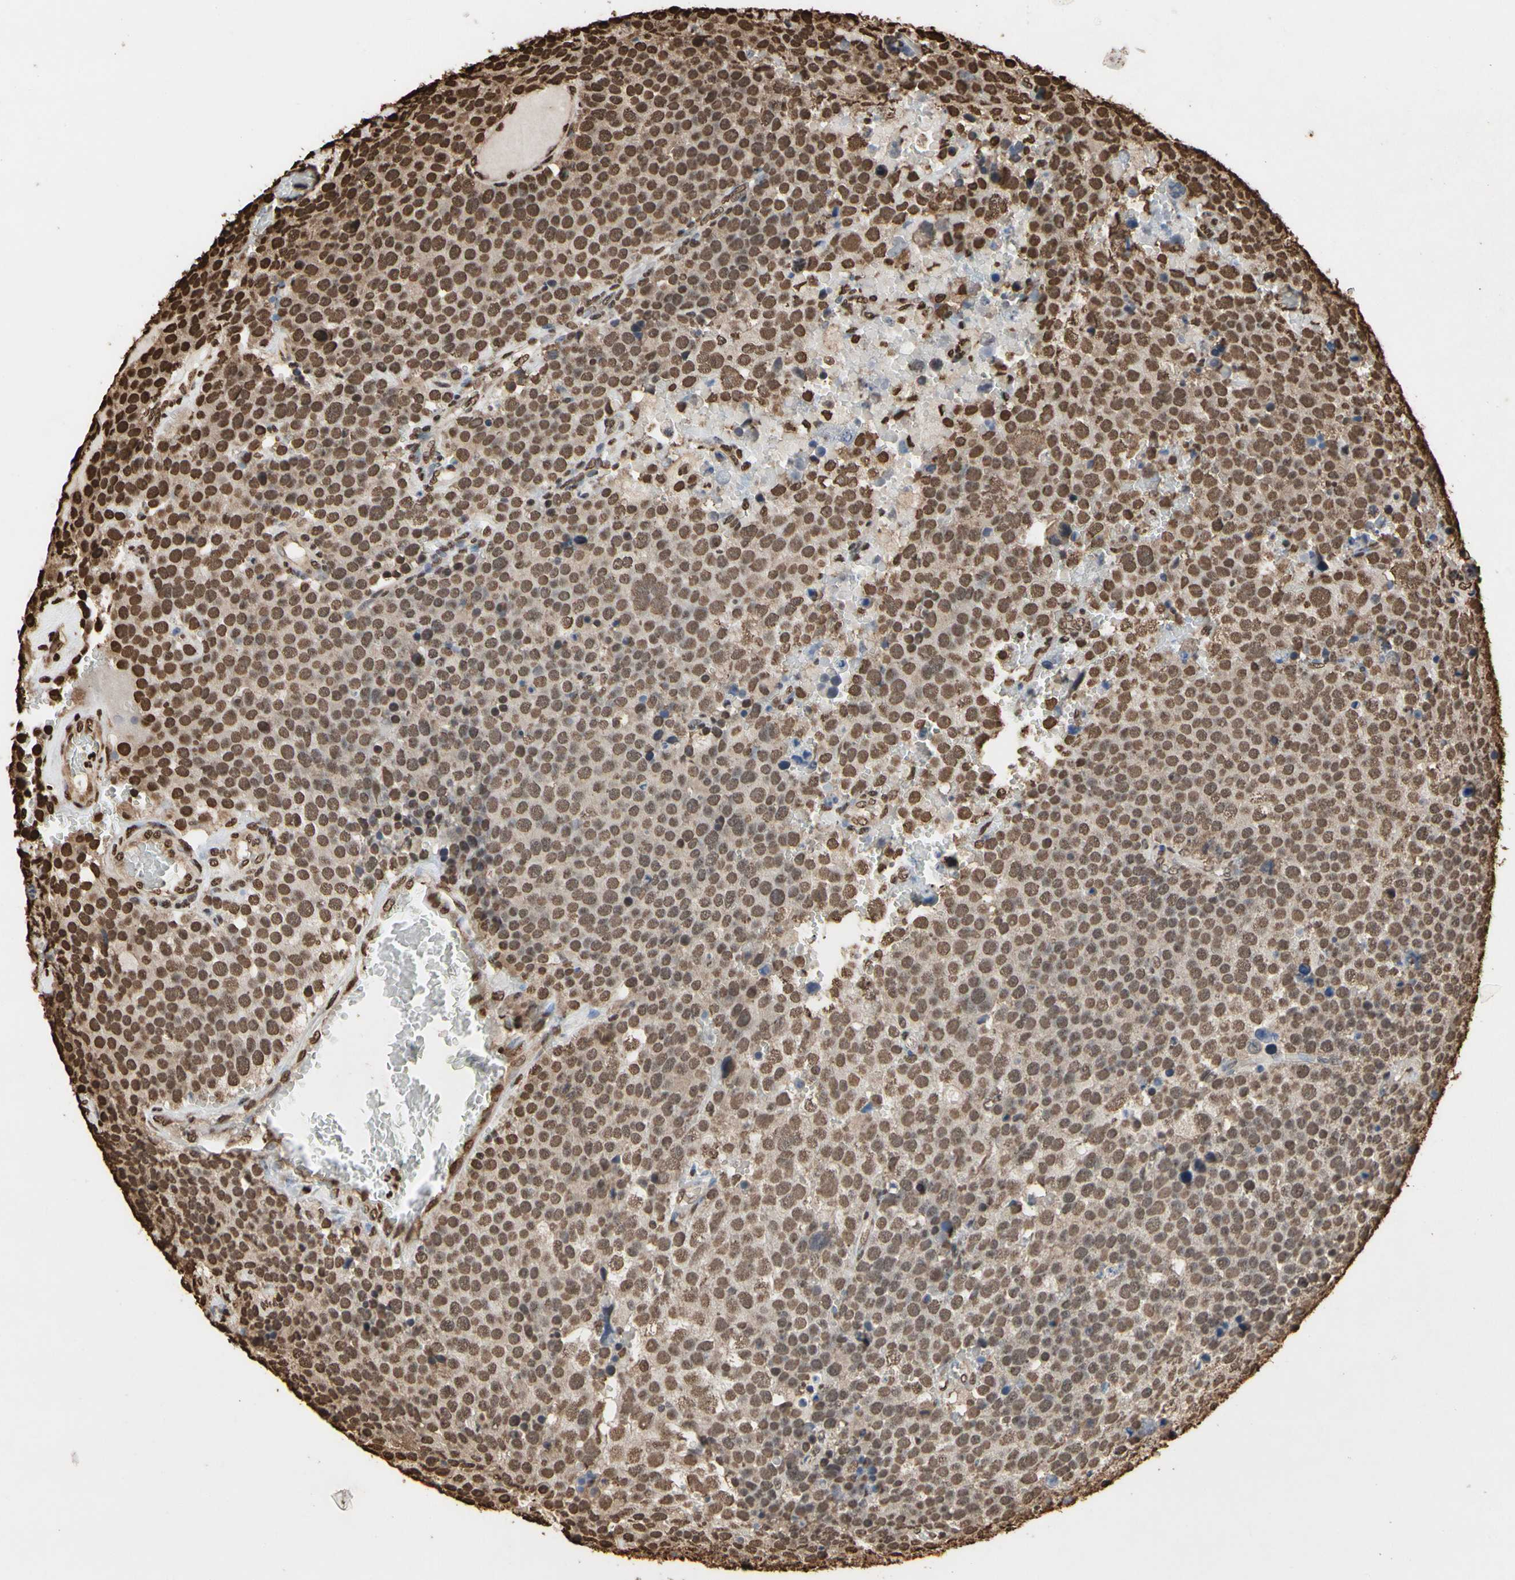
{"staining": {"intensity": "moderate", "quantity": ">75%", "location": "cytoplasmic/membranous,nuclear"}, "tissue": "testis cancer", "cell_type": "Tumor cells", "image_type": "cancer", "snomed": [{"axis": "morphology", "description": "Seminoma, NOS"}, {"axis": "topography", "description": "Testis"}], "caption": "Moderate cytoplasmic/membranous and nuclear staining for a protein is appreciated in approximately >75% of tumor cells of testis cancer using IHC.", "gene": "HNRNPK", "patient": {"sex": "male", "age": 71}}